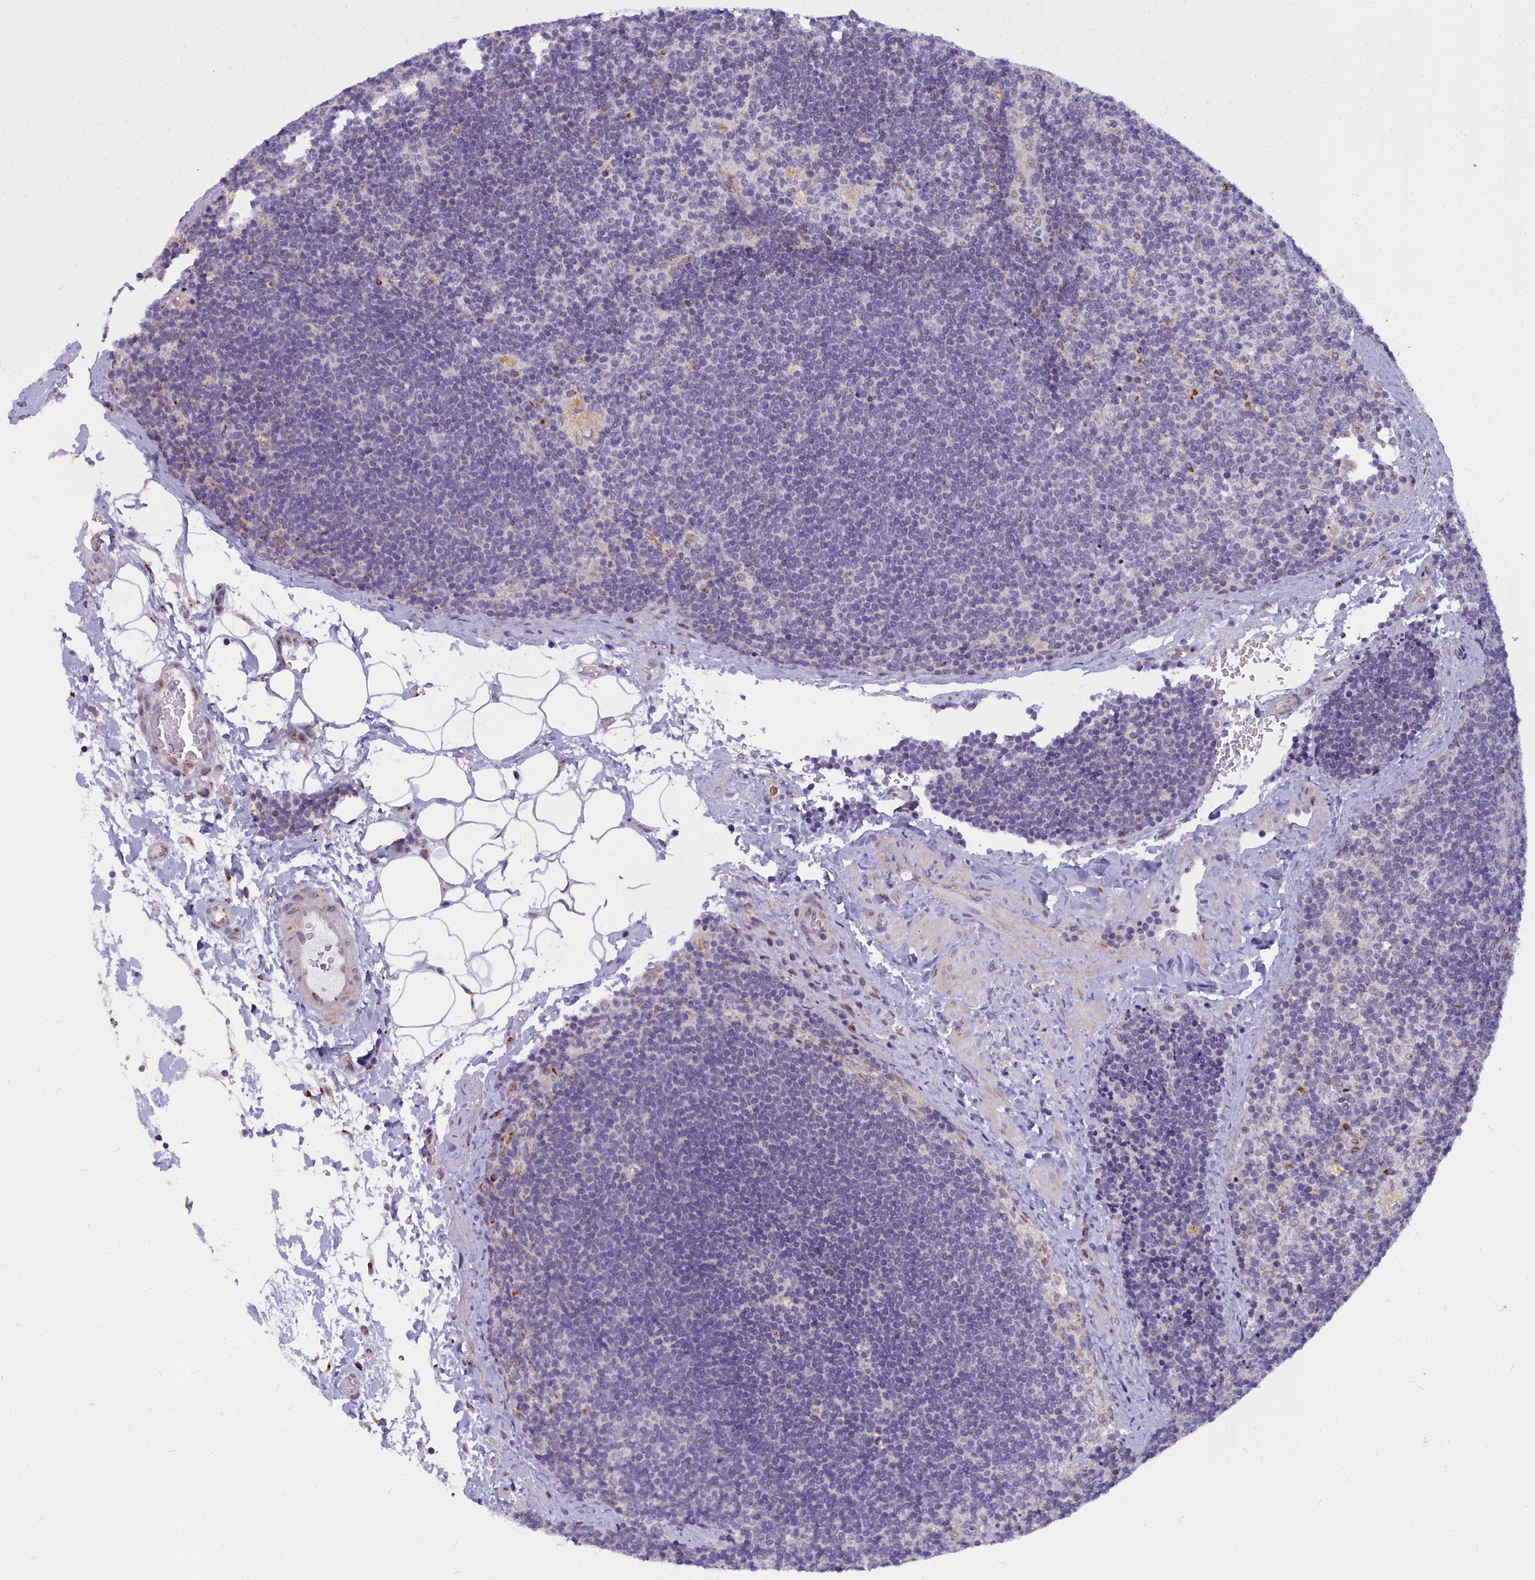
{"staining": {"intensity": "negative", "quantity": "none", "location": "none"}, "tissue": "lymph node", "cell_type": "Germinal center cells", "image_type": "normal", "snomed": [{"axis": "morphology", "description": "Normal tissue, NOS"}, {"axis": "topography", "description": "Lymph node"}], "caption": "Micrograph shows no significant protein expression in germinal center cells of normal lymph node. (DAB (3,3'-diaminobenzidine) immunohistochemistry (IHC), high magnification).", "gene": "WDPCP", "patient": {"sex": "male", "age": 24}}